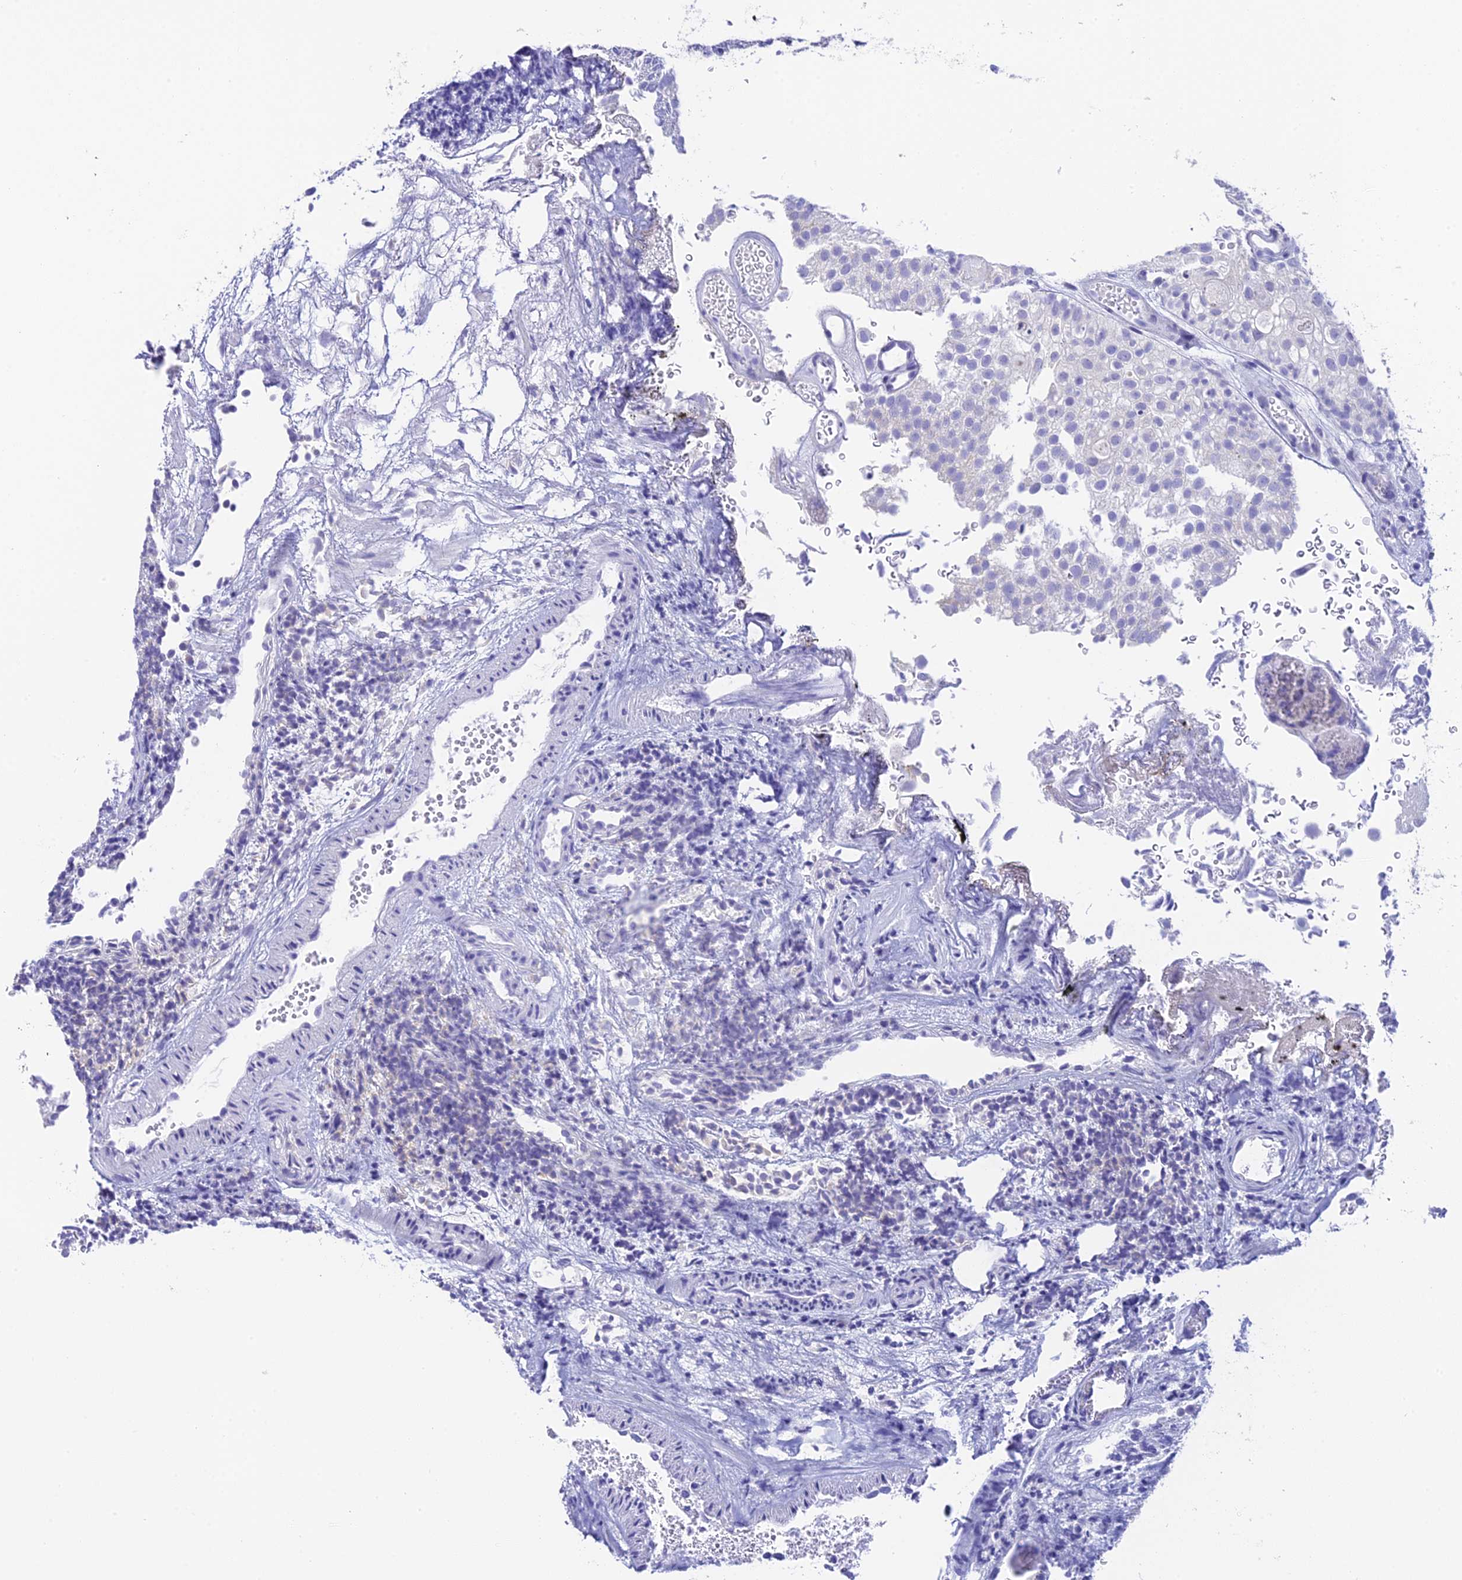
{"staining": {"intensity": "negative", "quantity": "none", "location": "none"}, "tissue": "urothelial cancer", "cell_type": "Tumor cells", "image_type": "cancer", "snomed": [{"axis": "morphology", "description": "Urothelial carcinoma, Low grade"}, {"axis": "topography", "description": "Urinary bladder"}], "caption": "Tumor cells are negative for protein expression in human low-grade urothelial carcinoma.", "gene": "C12orf29", "patient": {"sex": "male", "age": 78}}